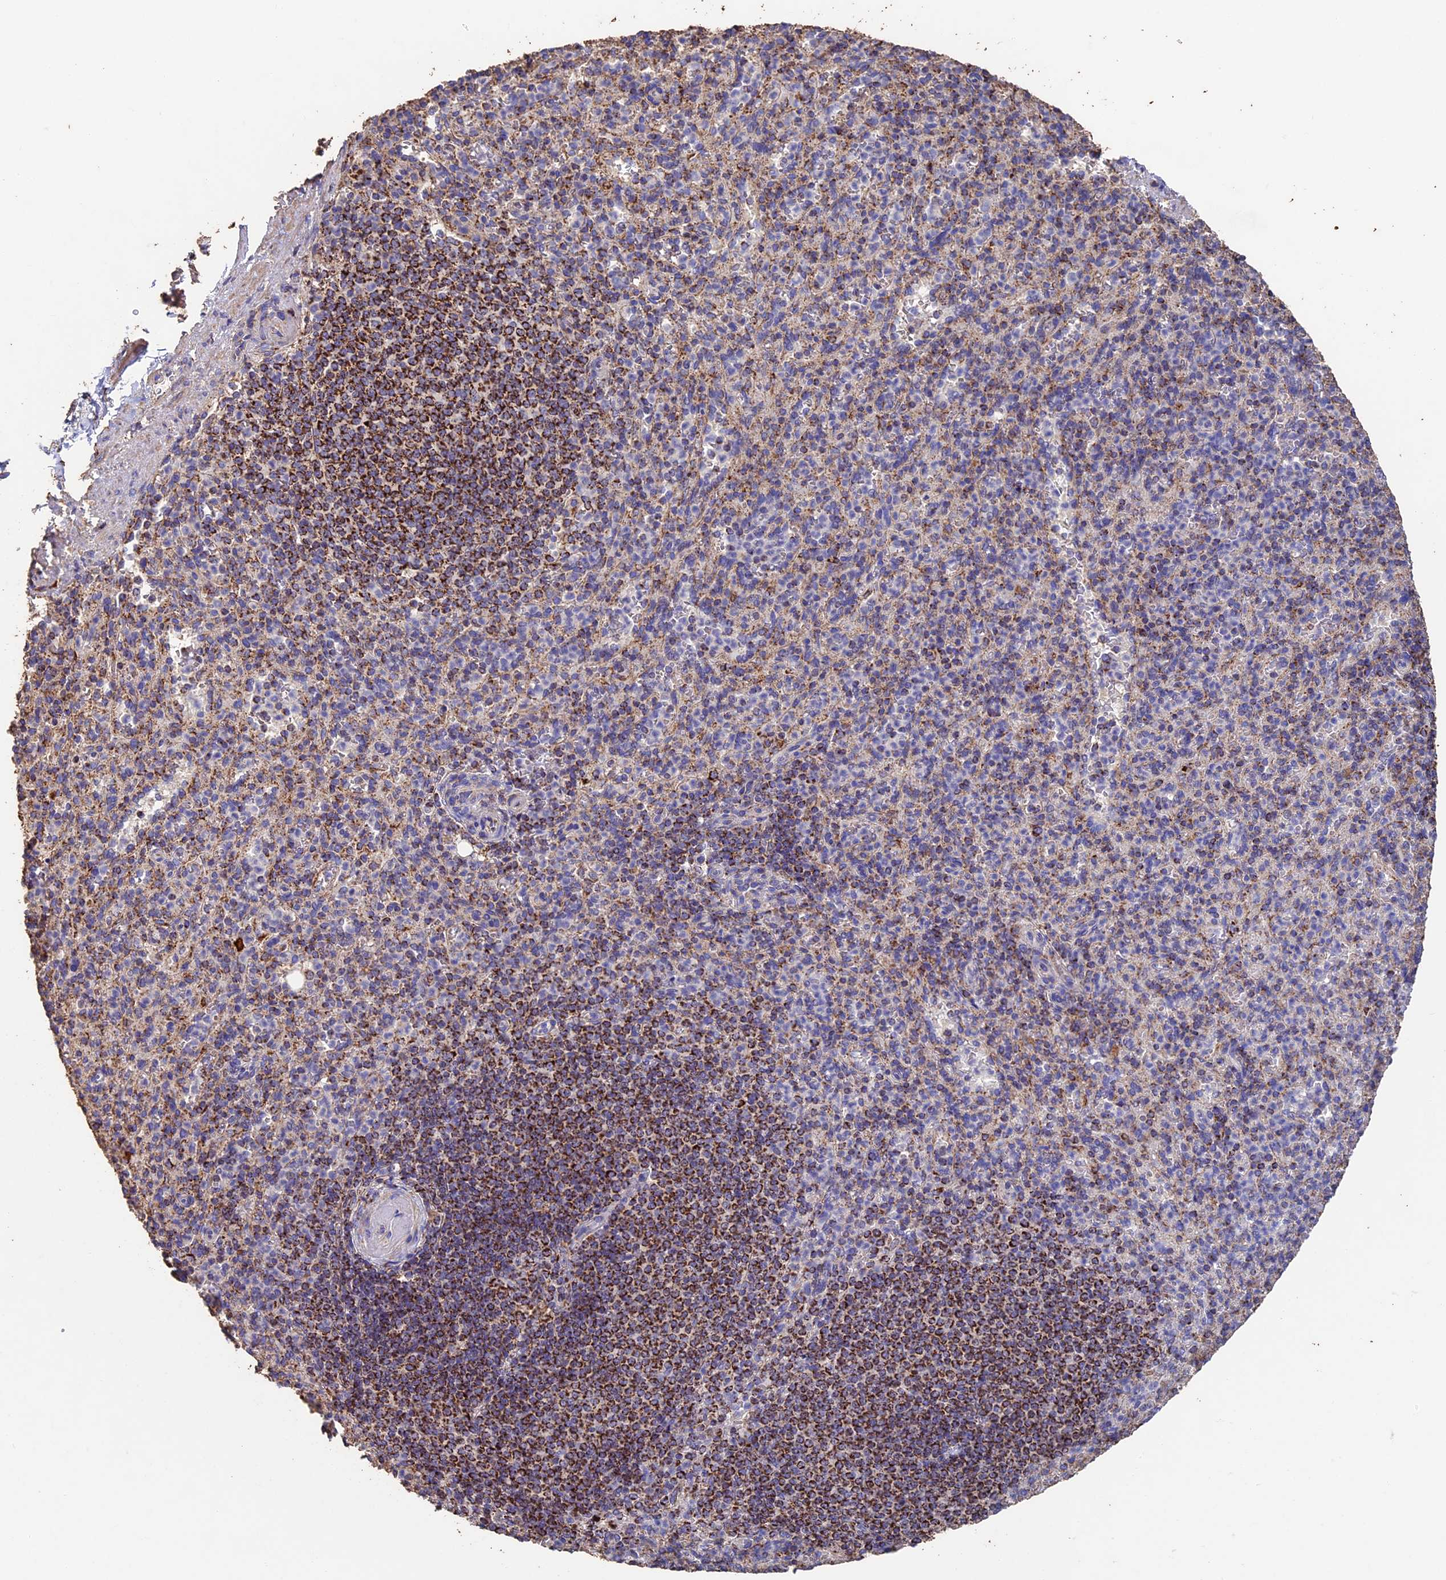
{"staining": {"intensity": "moderate", "quantity": "25%-75%", "location": "cytoplasmic/membranous"}, "tissue": "spleen", "cell_type": "Cells in red pulp", "image_type": "normal", "snomed": [{"axis": "morphology", "description": "Normal tissue, NOS"}, {"axis": "topography", "description": "Spleen"}], "caption": "Unremarkable spleen was stained to show a protein in brown. There is medium levels of moderate cytoplasmic/membranous expression in about 25%-75% of cells in red pulp.", "gene": "ADAT1", "patient": {"sex": "female", "age": 74}}